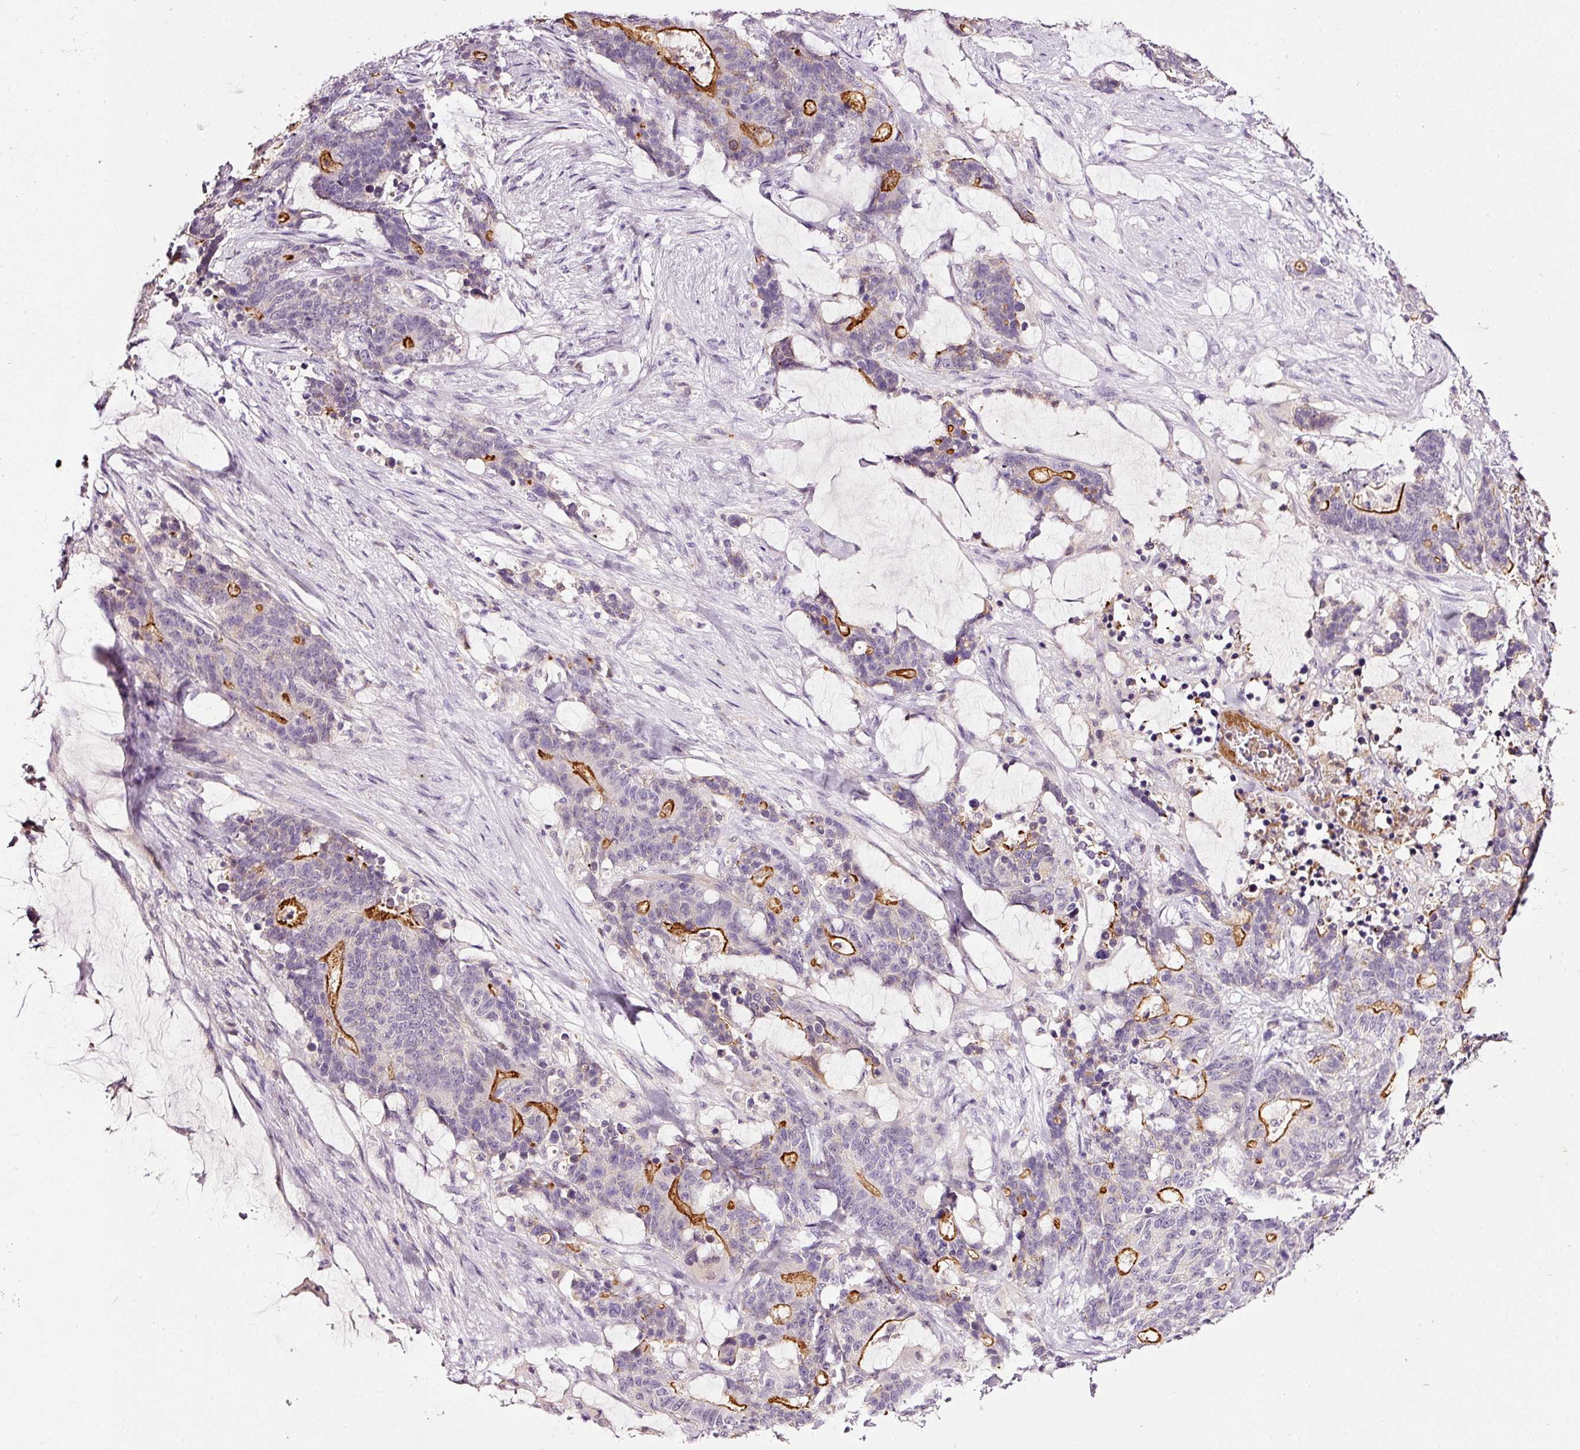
{"staining": {"intensity": "strong", "quantity": "<25%", "location": "cytoplasmic/membranous"}, "tissue": "stomach cancer", "cell_type": "Tumor cells", "image_type": "cancer", "snomed": [{"axis": "morphology", "description": "Normal tissue, NOS"}, {"axis": "morphology", "description": "Adenocarcinoma, NOS"}, {"axis": "topography", "description": "Stomach"}], "caption": "Immunohistochemistry (IHC) micrograph of neoplastic tissue: adenocarcinoma (stomach) stained using IHC reveals medium levels of strong protein expression localized specifically in the cytoplasmic/membranous of tumor cells, appearing as a cytoplasmic/membranous brown color.", "gene": "ABCB4", "patient": {"sex": "female", "age": 64}}